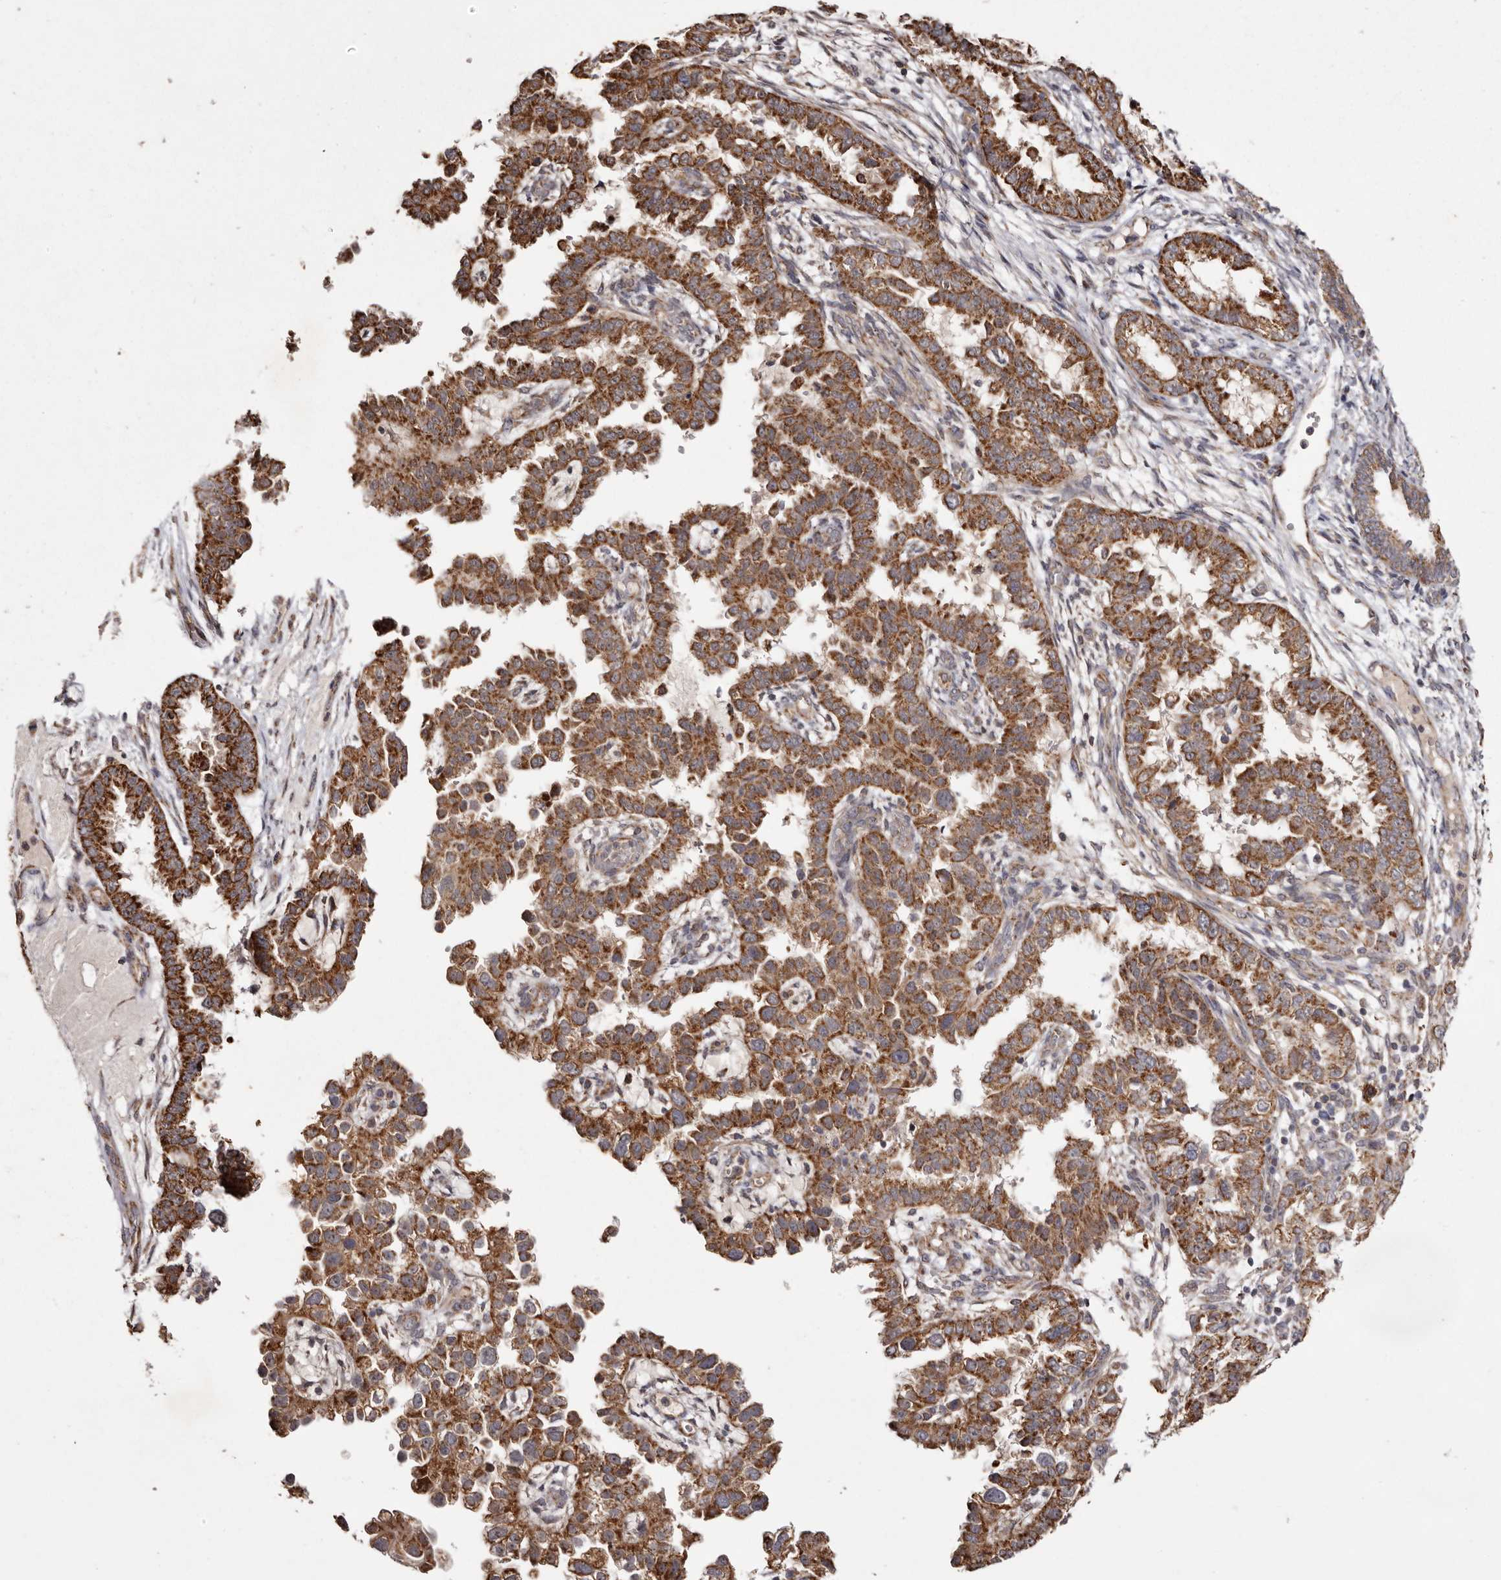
{"staining": {"intensity": "strong", "quantity": ">75%", "location": "cytoplasmic/membranous"}, "tissue": "endometrial cancer", "cell_type": "Tumor cells", "image_type": "cancer", "snomed": [{"axis": "morphology", "description": "Adenocarcinoma, NOS"}, {"axis": "topography", "description": "Endometrium"}], "caption": "Immunohistochemistry histopathology image of neoplastic tissue: endometrial cancer (adenocarcinoma) stained using immunohistochemistry (IHC) reveals high levels of strong protein expression localized specifically in the cytoplasmic/membranous of tumor cells, appearing as a cytoplasmic/membranous brown color.", "gene": "CPLANE2", "patient": {"sex": "female", "age": 85}}